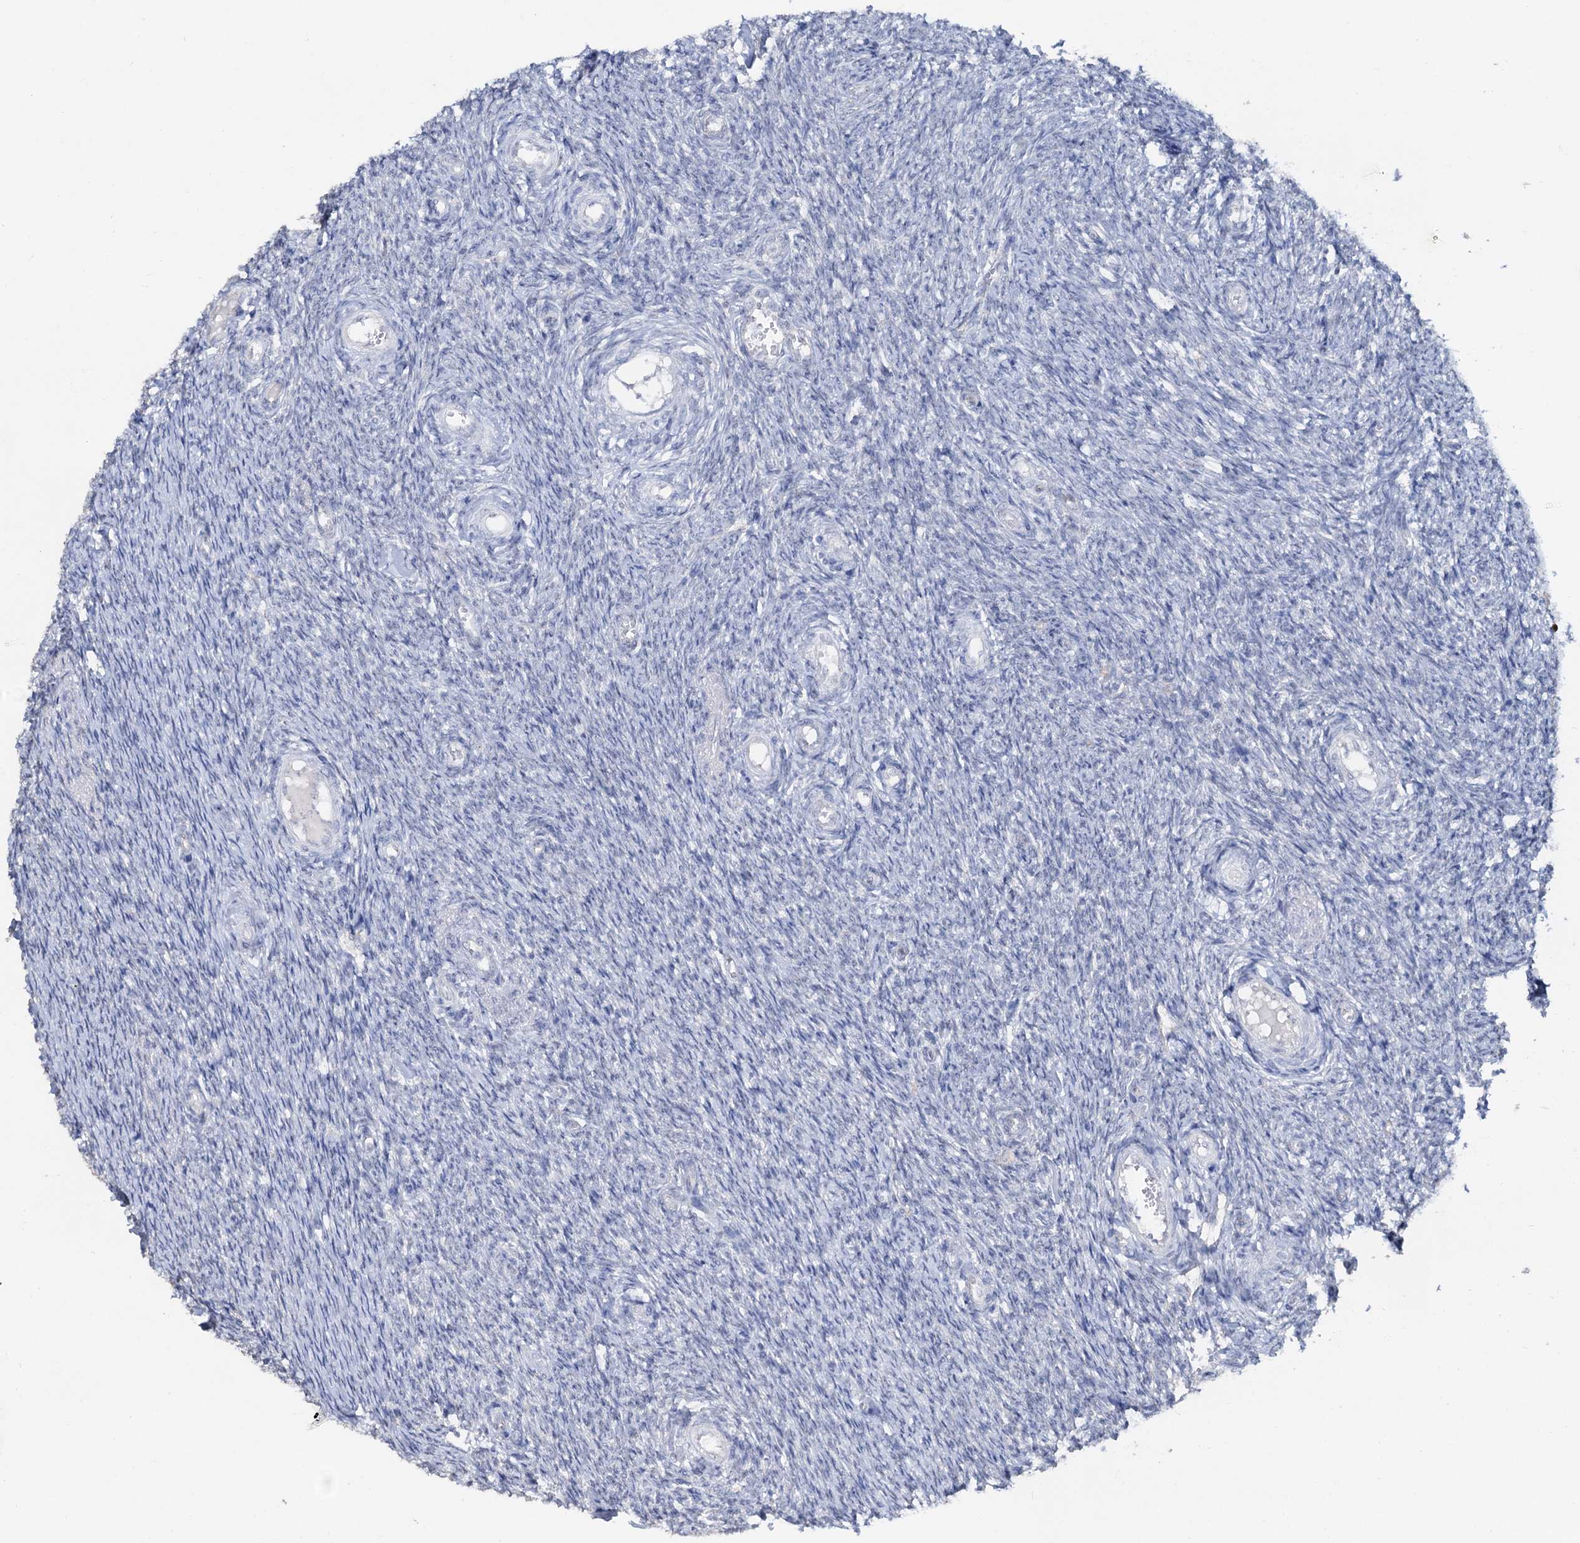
{"staining": {"intensity": "negative", "quantity": "none", "location": "none"}, "tissue": "ovary", "cell_type": "Ovarian stroma cells", "image_type": "normal", "snomed": [{"axis": "morphology", "description": "Normal tissue, NOS"}, {"axis": "topography", "description": "Ovary"}], "caption": "This is a image of immunohistochemistry (IHC) staining of normal ovary, which shows no positivity in ovarian stroma cells. (Brightfield microscopy of DAB (3,3'-diaminobenzidine) immunohistochemistry (IHC) at high magnification).", "gene": "C2CD3", "patient": {"sex": "female", "age": 44}}